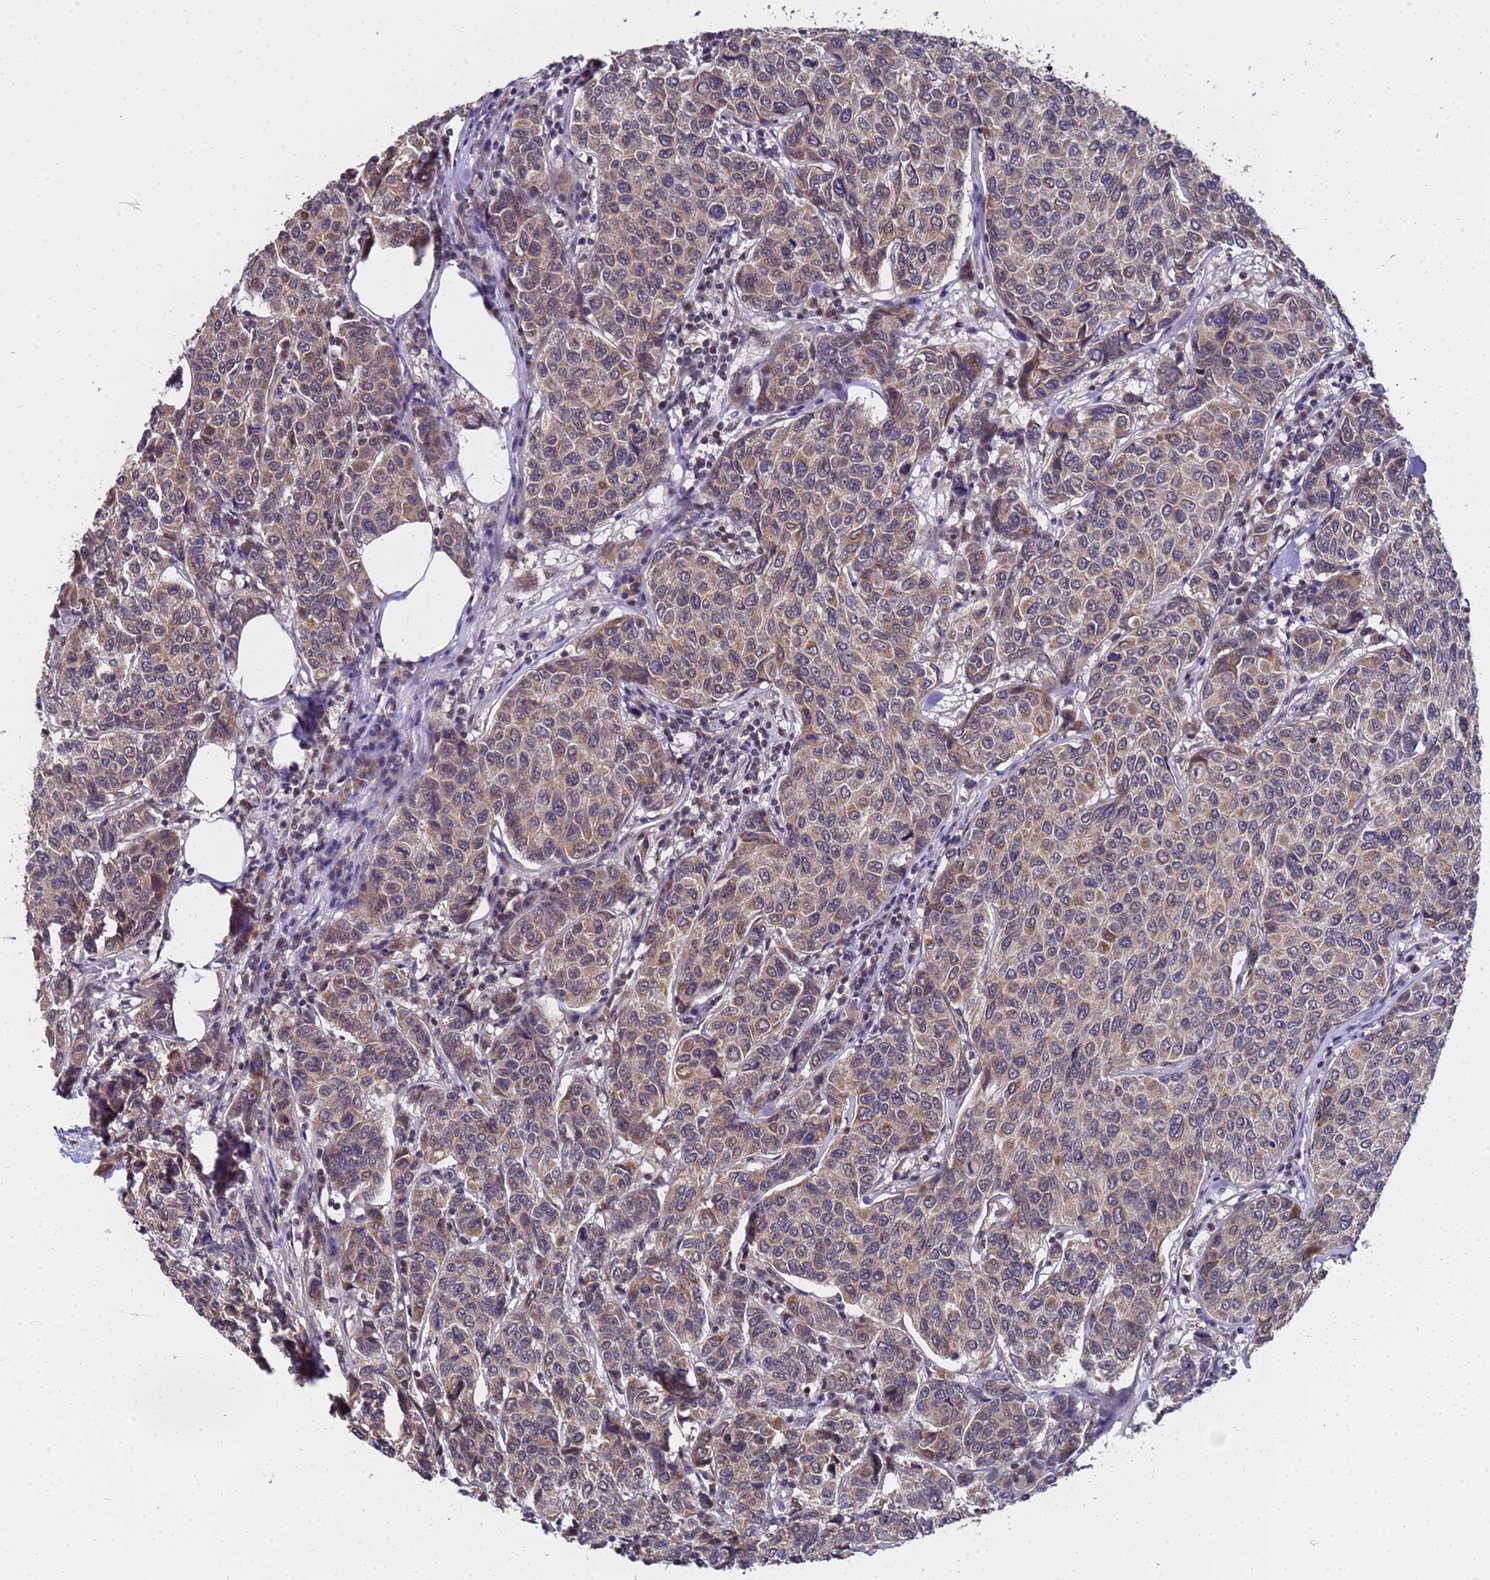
{"staining": {"intensity": "moderate", "quantity": "25%-75%", "location": "cytoplasmic/membranous"}, "tissue": "breast cancer", "cell_type": "Tumor cells", "image_type": "cancer", "snomed": [{"axis": "morphology", "description": "Duct carcinoma"}, {"axis": "topography", "description": "Breast"}], "caption": "Moderate cytoplasmic/membranous positivity for a protein is present in approximately 25%-75% of tumor cells of breast cancer (infiltrating ductal carcinoma) using immunohistochemistry.", "gene": "ANAPC13", "patient": {"sex": "female", "age": 55}}